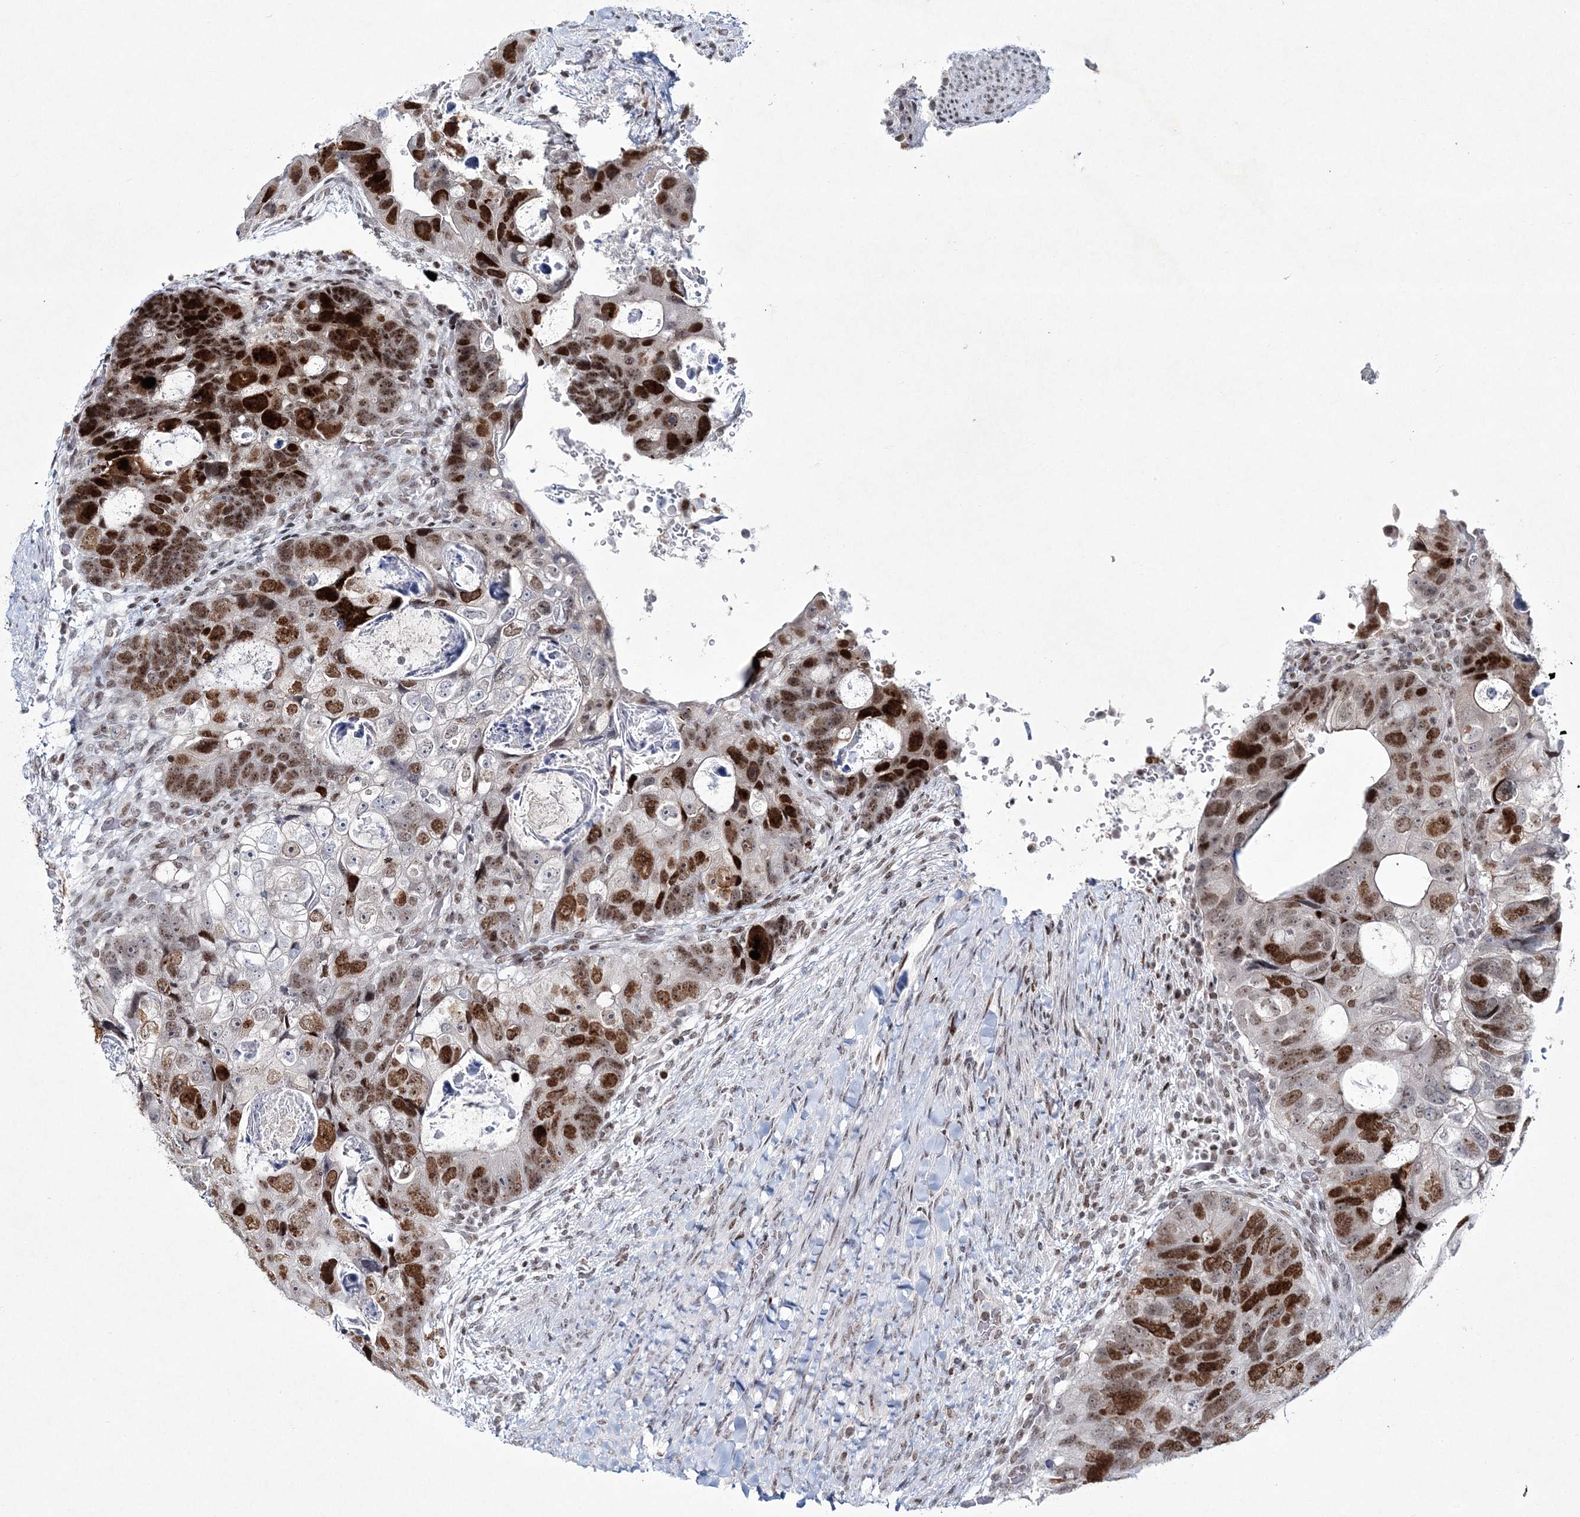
{"staining": {"intensity": "strong", "quantity": ">75%", "location": "nuclear"}, "tissue": "colorectal cancer", "cell_type": "Tumor cells", "image_type": "cancer", "snomed": [{"axis": "morphology", "description": "Adenocarcinoma, NOS"}, {"axis": "topography", "description": "Rectum"}], "caption": "Human colorectal cancer stained with a brown dye demonstrates strong nuclear positive positivity in about >75% of tumor cells.", "gene": "LRRFIP2", "patient": {"sex": "male", "age": 59}}